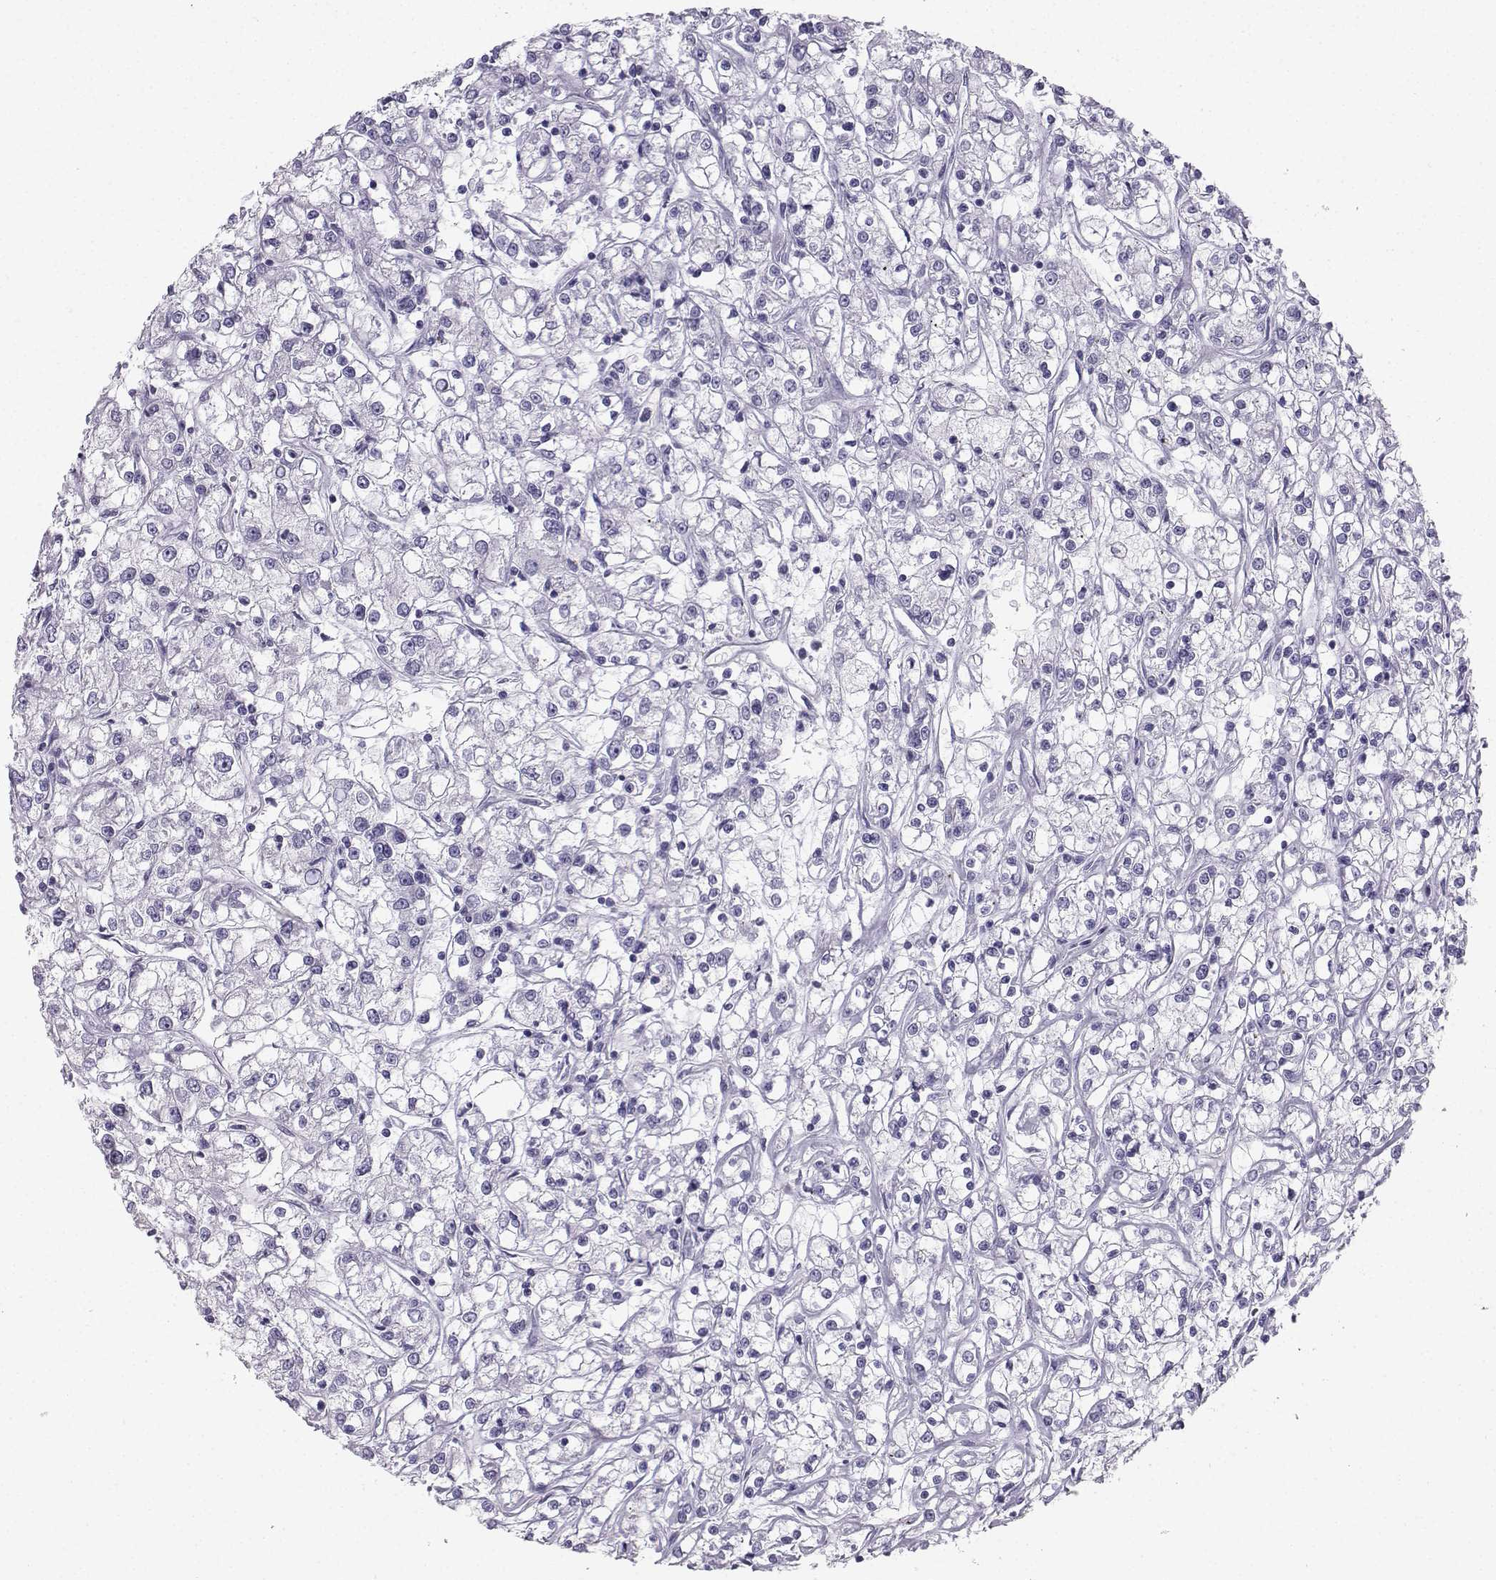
{"staining": {"intensity": "negative", "quantity": "none", "location": "none"}, "tissue": "renal cancer", "cell_type": "Tumor cells", "image_type": "cancer", "snomed": [{"axis": "morphology", "description": "Adenocarcinoma, NOS"}, {"axis": "topography", "description": "Kidney"}], "caption": "High magnification brightfield microscopy of renal cancer stained with DAB (3,3'-diaminobenzidine) (brown) and counterstained with hematoxylin (blue): tumor cells show no significant staining. (DAB (3,3'-diaminobenzidine) immunohistochemistry, high magnification).", "gene": "IQCD", "patient": {"sex": "female", "age": 59}}